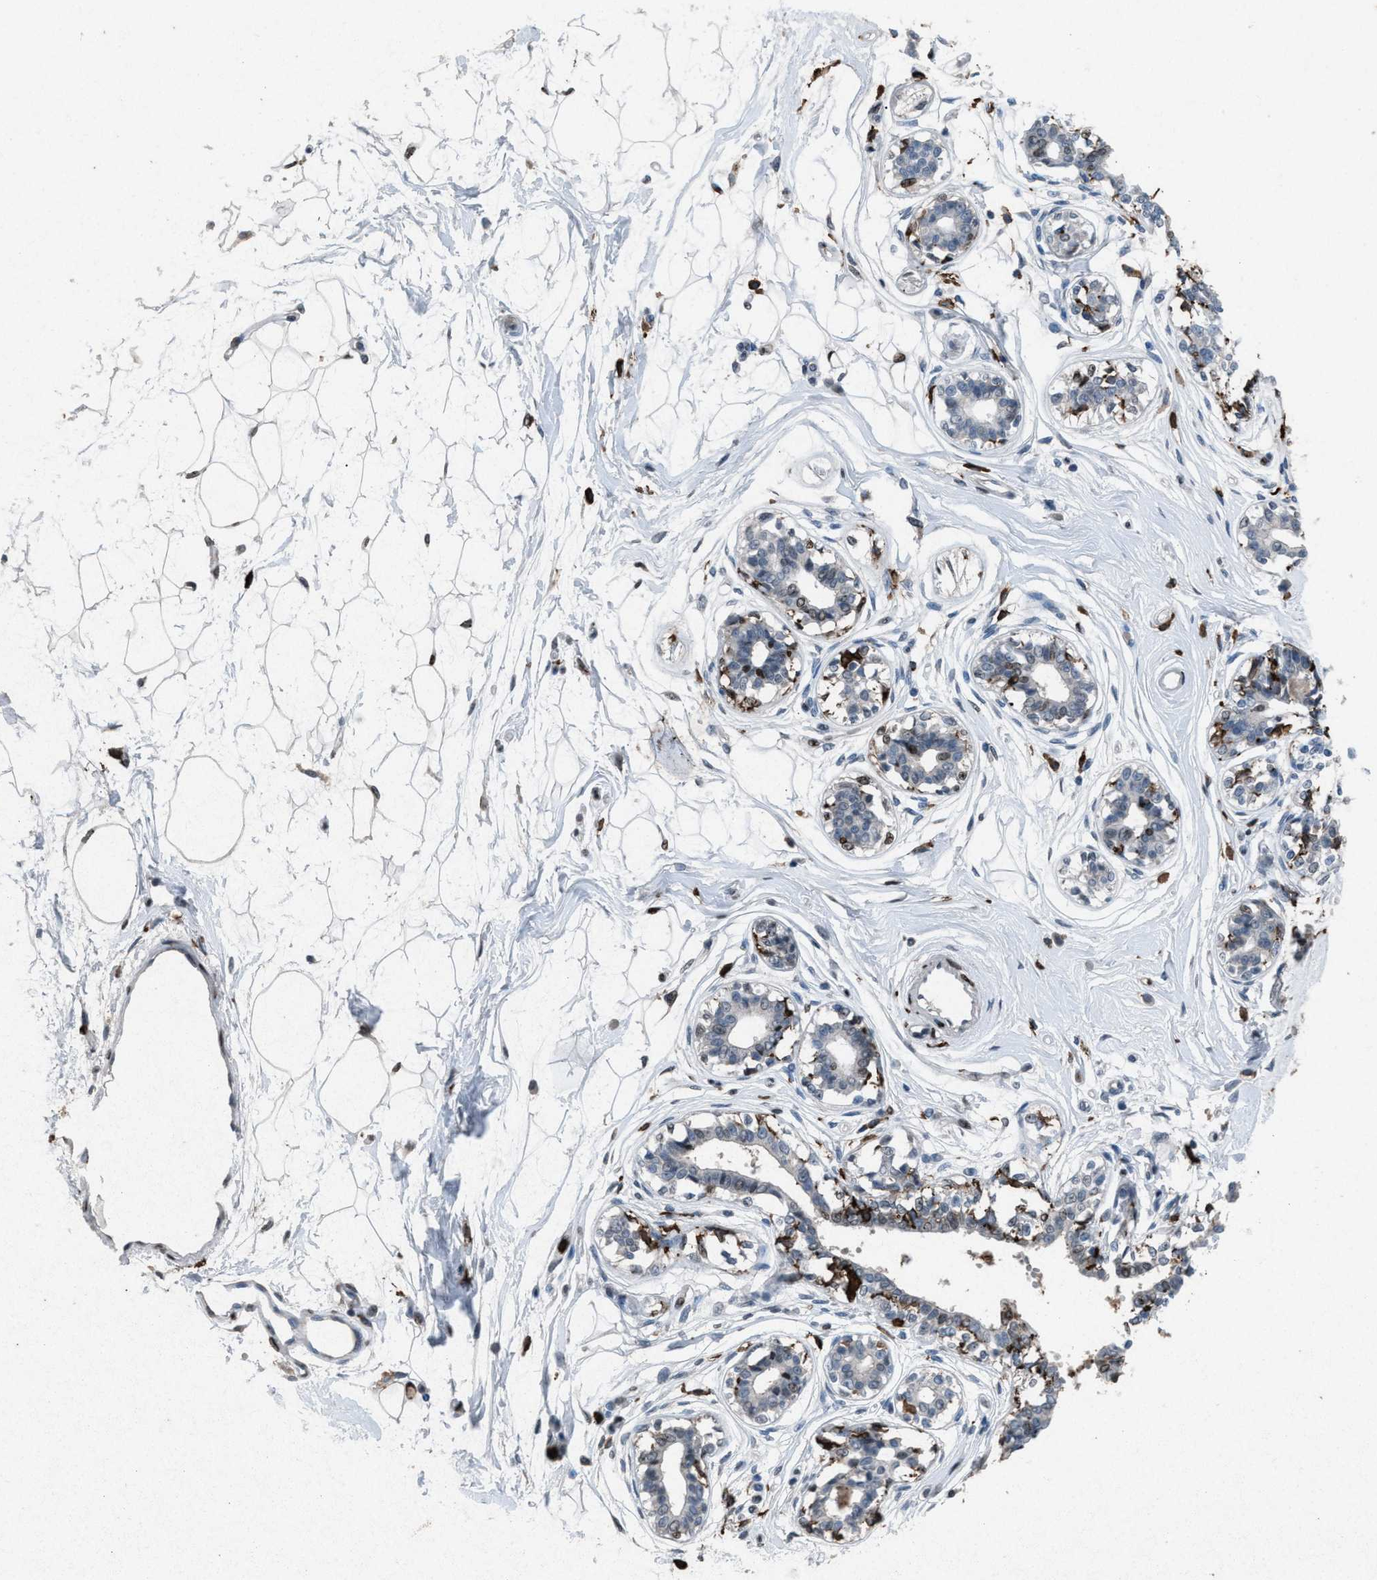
{"staining": {"intensity": "moderate", "quantity": ">75%", "location": "cytoplasmic/membranous"}, "tissue": "breast", "cell_type": "Adipocytes", "image_type": "normal", "snomed": [{"axis": "morphology", "description": "Normal tissue, NOS"}, {"axis": "topography", "description": "Breast"}], "caption": "An image of breast stained for a protein shows moderate cytoplasmic/membranous brown staining in adipocytes.", "gene": "FCER1G", "patient": {"sex": "female", "age": 45}}